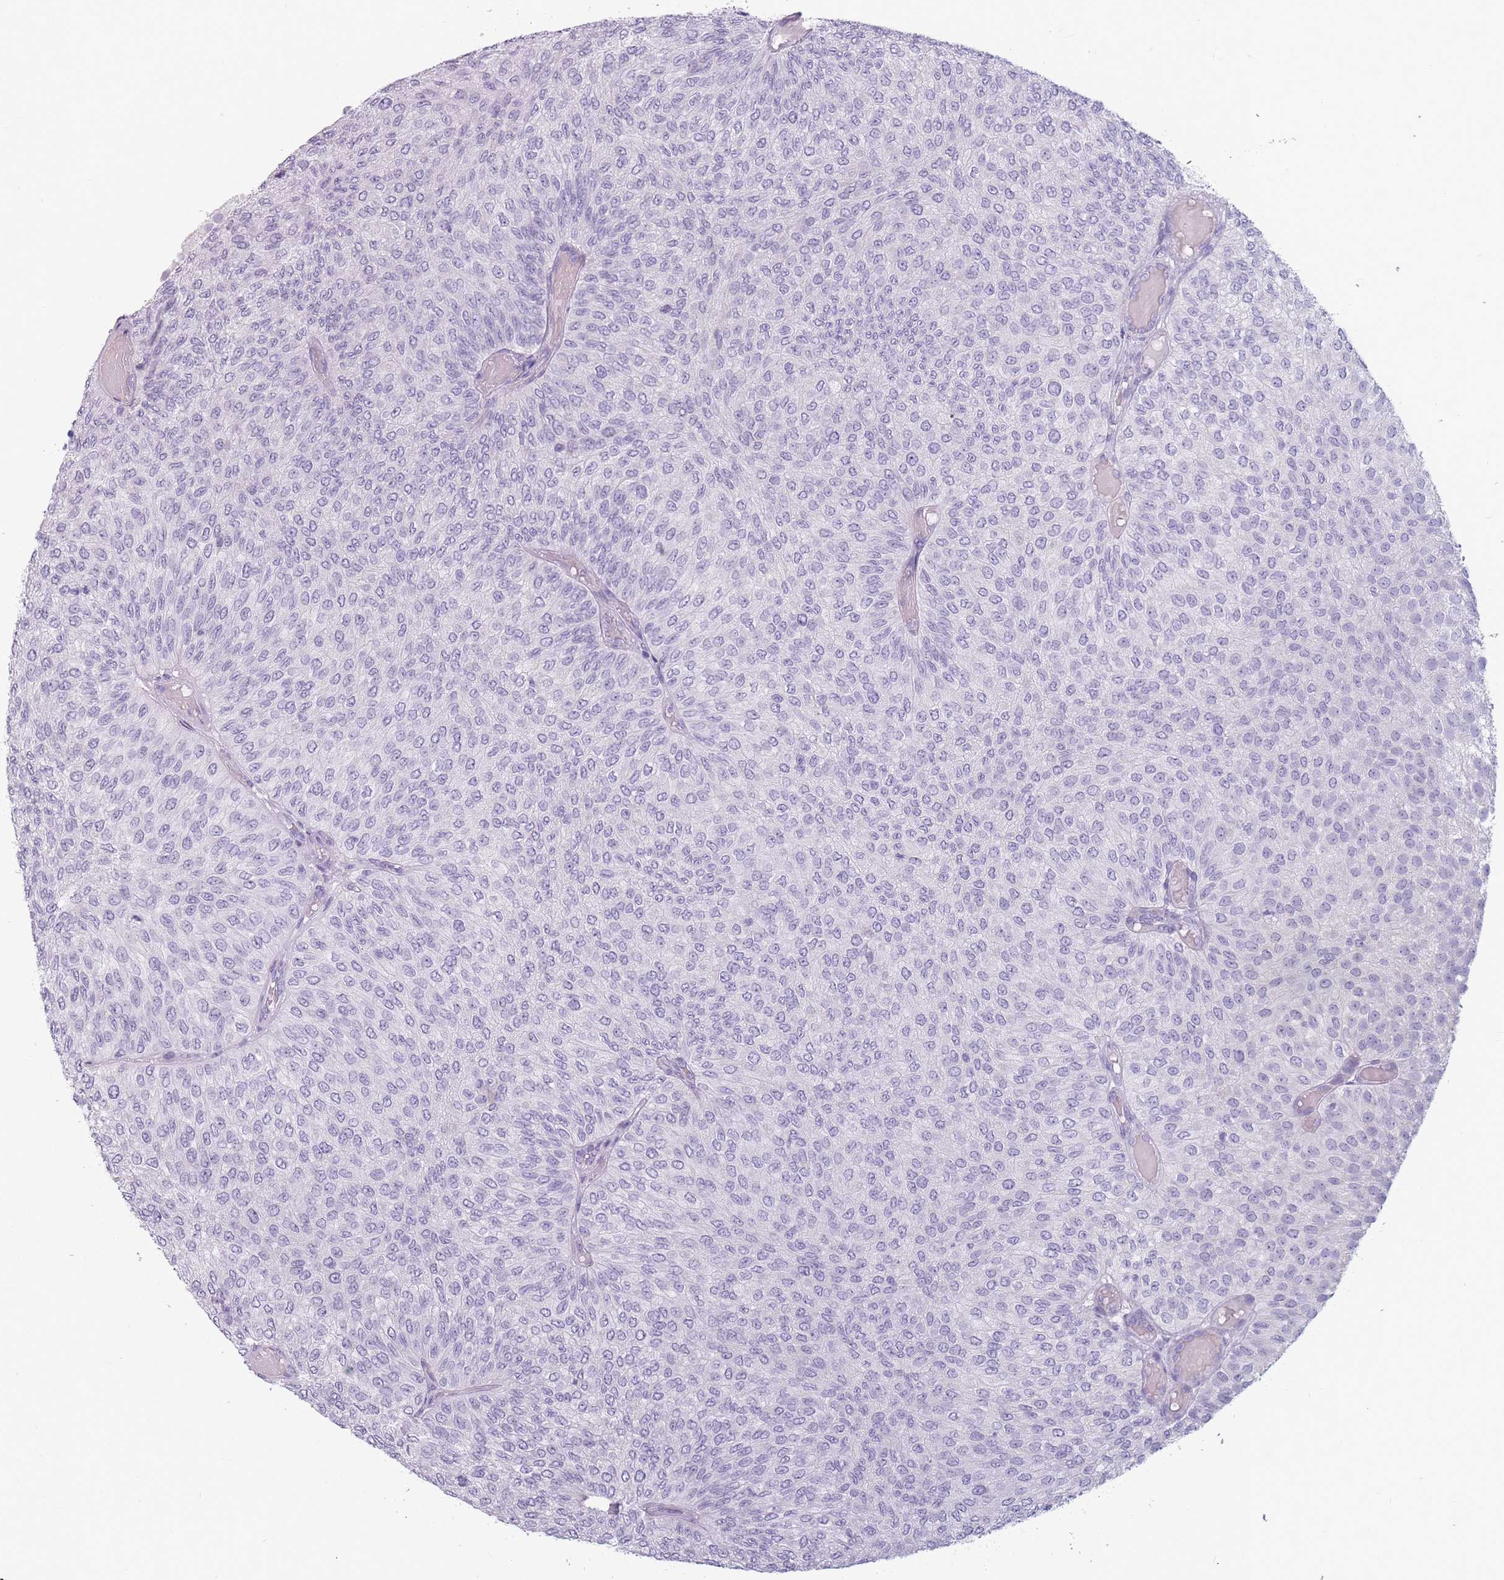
{"staining": {"intensity": "negative", "quantity": "none", "location": "none"}, "tissue": "urothelial cancer", "cell_type": "Tumor cells", "image_type": "cancer", "snomed": [{"axis": "morphology", "description": "Urothelial carcinoma, Low grade"}, {"axis": "topography", "description": "Urinary bladder"}], "caption": "A high-resolution histopathology image shows immunohistochemistry (IHC) staining of urothelial carcinoma (low-grade), which displays no significant positivity in tumor cells.", "gene": "CCNO", "patient": {"sex": "male", "age": 78}}